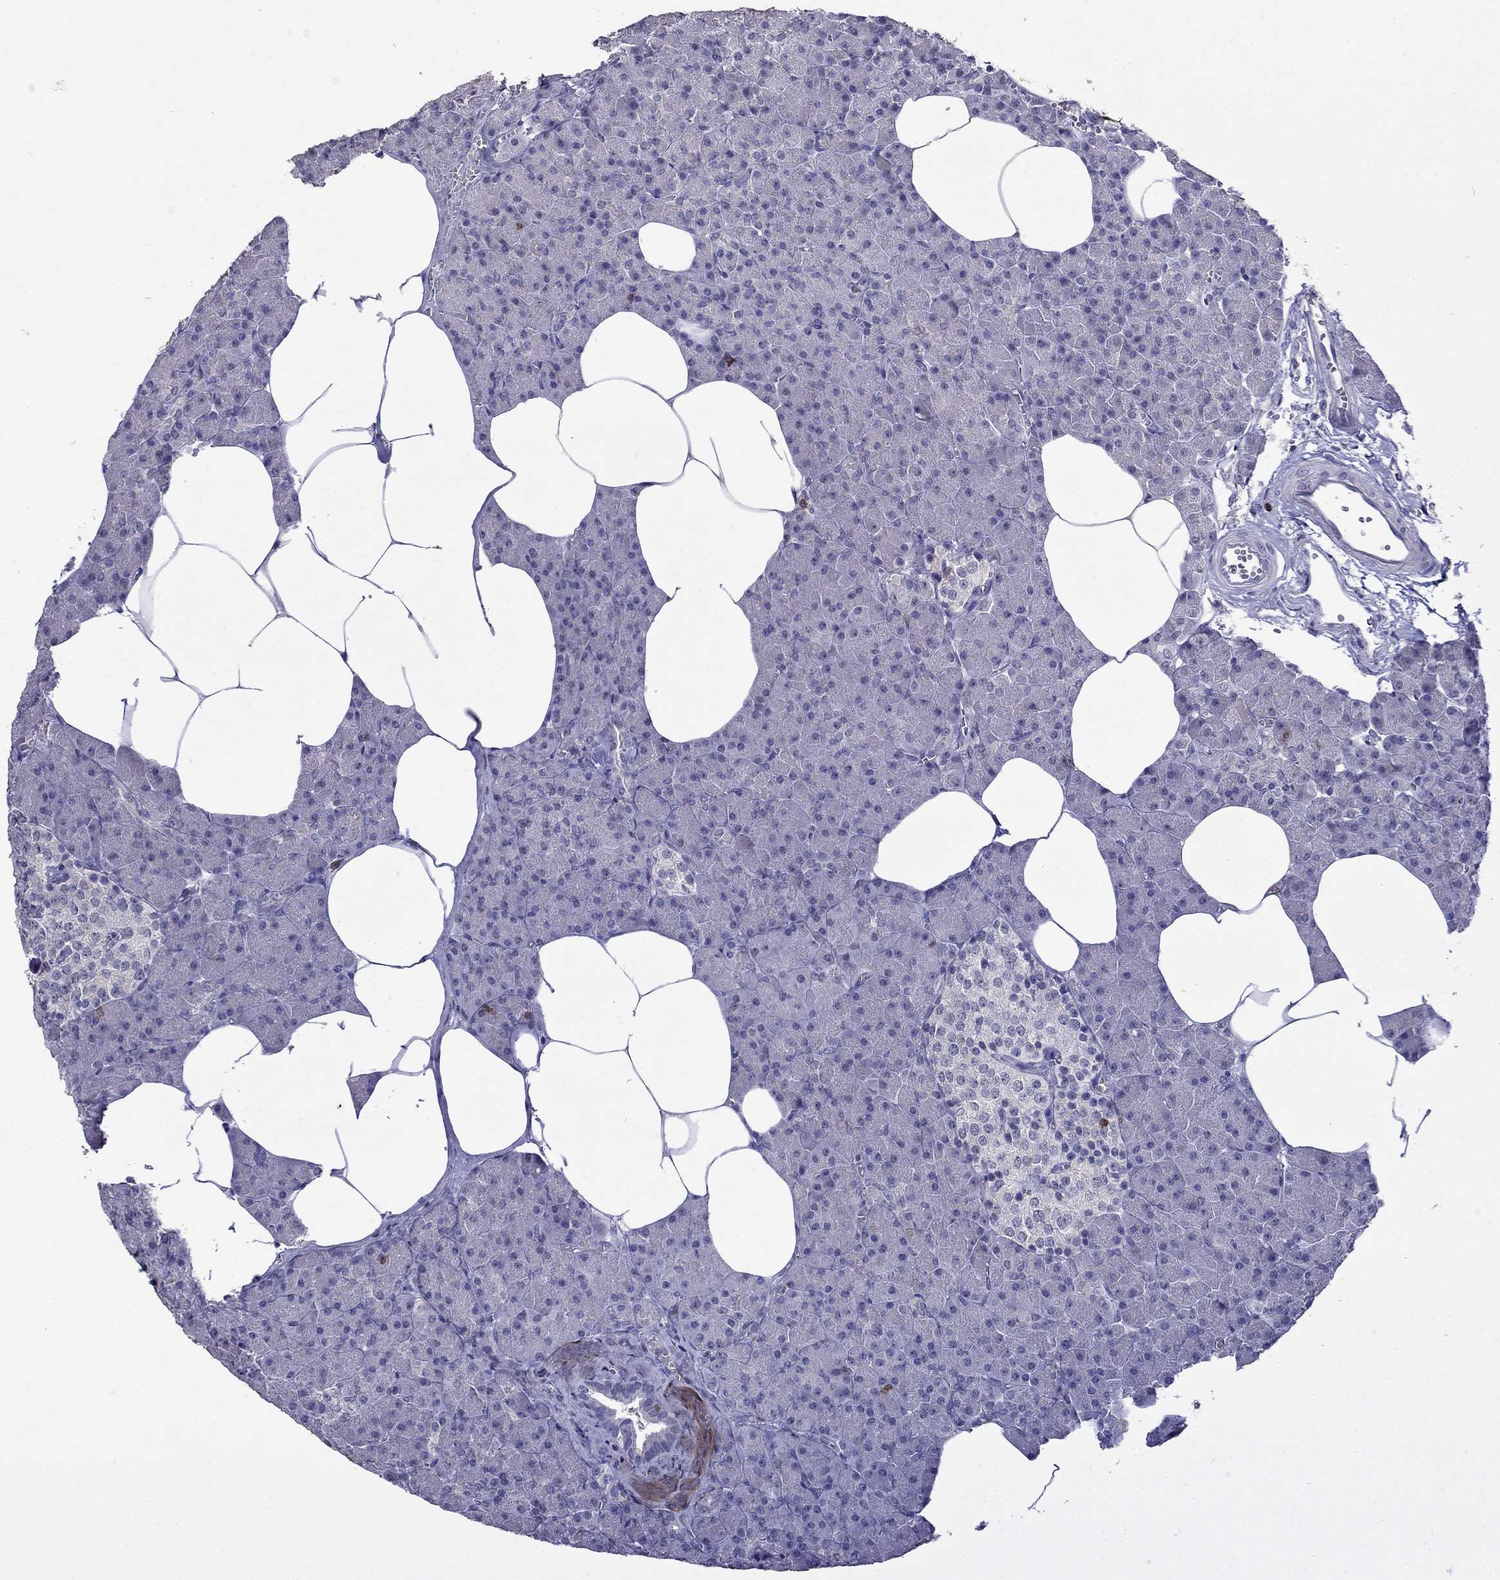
{"staining": {"intensity": "negative", "quantity": "none", "location": "none"}, "tissue": "pancreas", "cell_type": "Exocrine glandular cells", "image_type": "normal", "snomed": [{"axis": "morphology", "description": "Normal tissue, NOS"}, {"axis": "topography", "description": "Pancreas"}], "caption": "DAB (3,3'-diaminobenzidine) immunohistochemical staining of unremarkable human pancreas exhibits no significant expression in exocrine glandular cells.", "gene": "CD8B", "patient": {"sex": "female", "age": 45}}